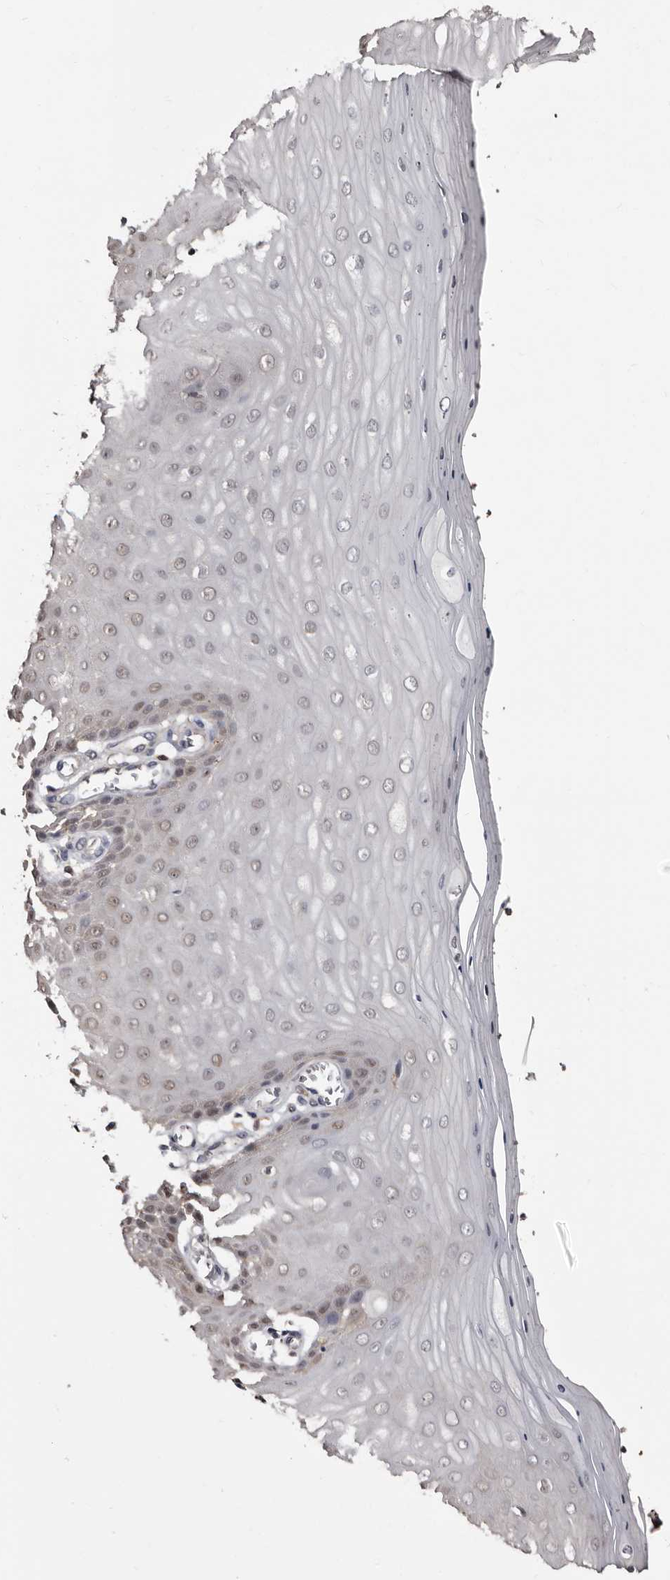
{"staining": {"intensity": "strong", "quantity": ">75%", "location": "cytoplasmic/membranous,nuclear"}, "tissue": "cervix", "cell_type": "Glandular cells", "image_type": "normal", "snomed": [{"axis": "morphology", "description": "Normal tissue, NOS"}, {"axis": "topography", "description": "Cervix"}], "caption": "DAB (3,3'-diaminobenzidine) immunohistochemical staining of unremarkable human cervix shows strong cytoplasmic/membranous,nuclear protein staining in approximately >75% of glandular cells.", "gene": "DNPH1", "patient": {"sex": "female", "age": 55}}